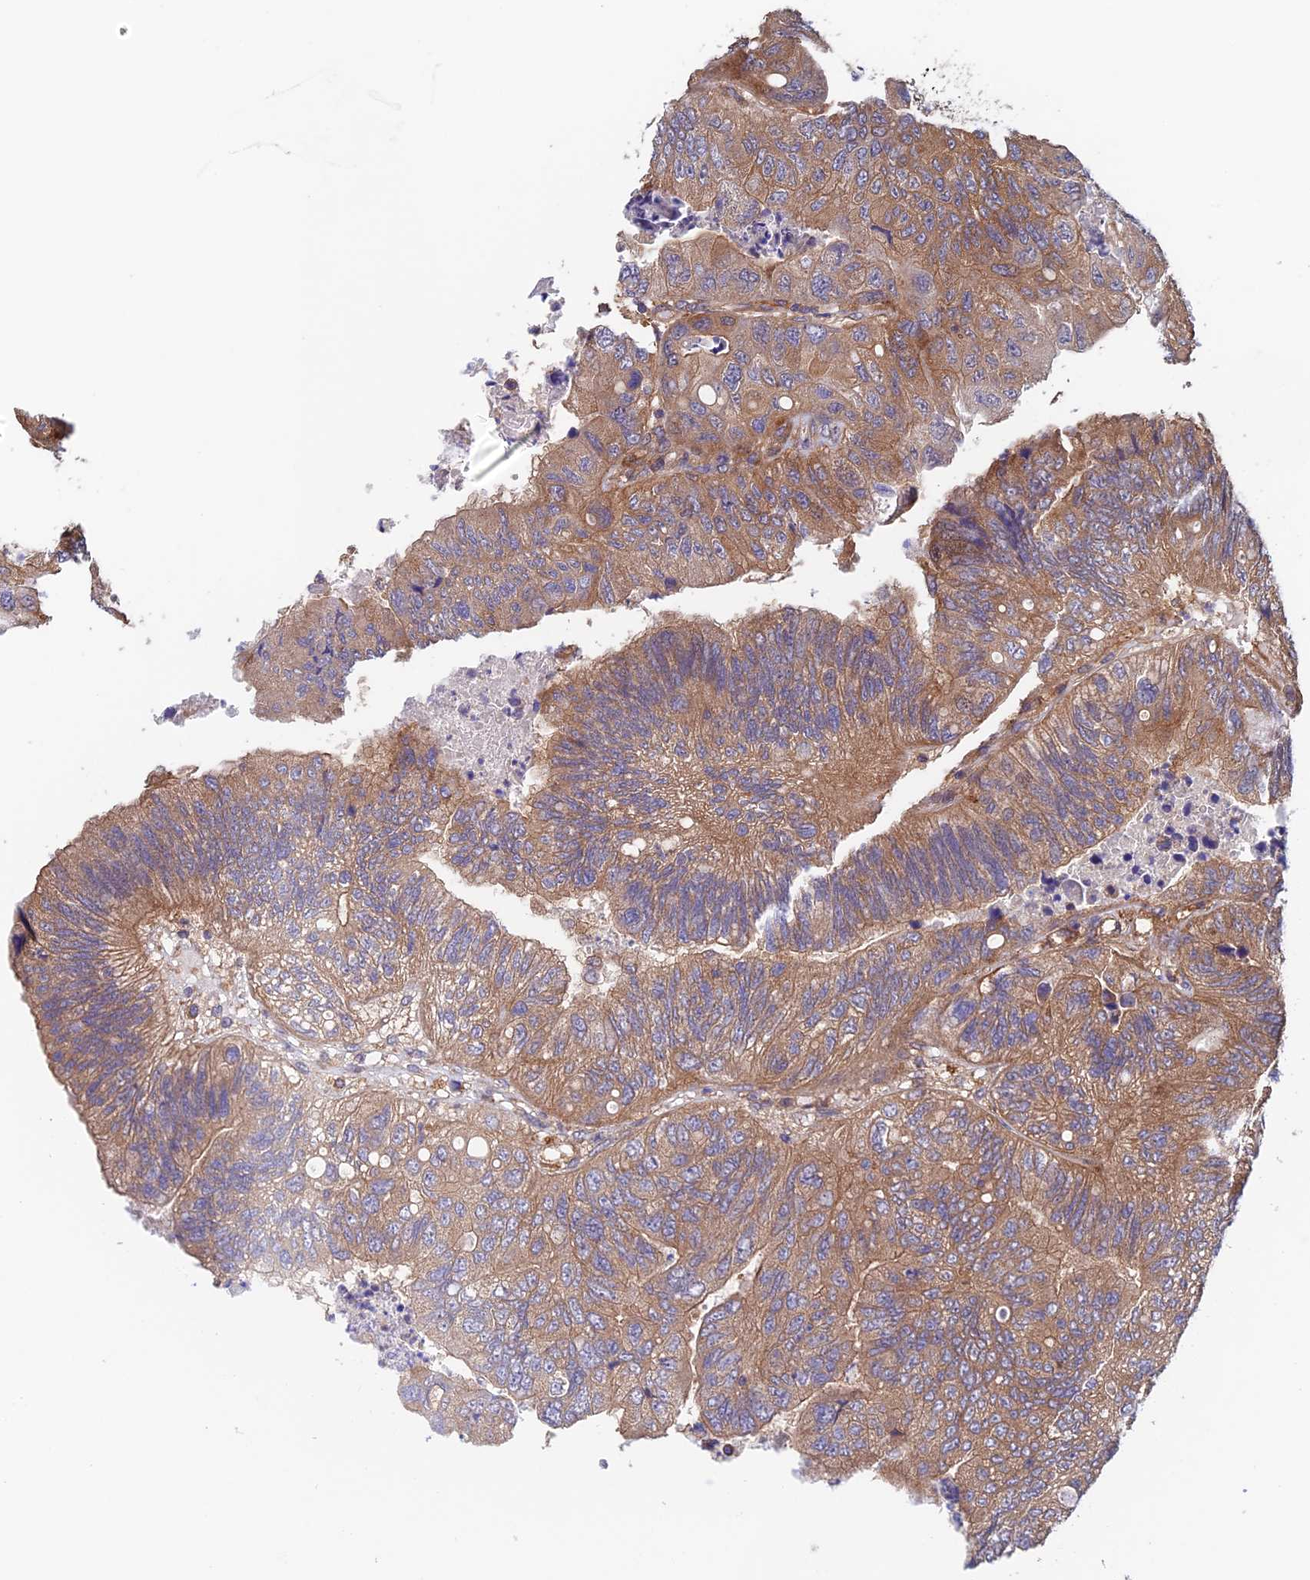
{"staining": {"intensity": "moderate", "quantity": ">75%", "location": "cytoplasmic/membranous"}, "tissue": "colorectal cancer", "cell_type": "Tumor cells", "image_type": "cancer", "snomed": [{"axis": "morphology", "description": "Adenocarcinoma, NOS"}, {"axis": "topography", "description": "Rectum"}], "caption": "Colorectal adenocarcinoma stained for a protein reveals moderate cytoplasmic/membranous positivity in tumor cells. The protein is stained brown, and the nuclei are stained in blue (DAB IHC with brightfield microscopy, high magnification).", "gene": "NUDT16L1", "patient": {"sex": "male", "age": 63}}